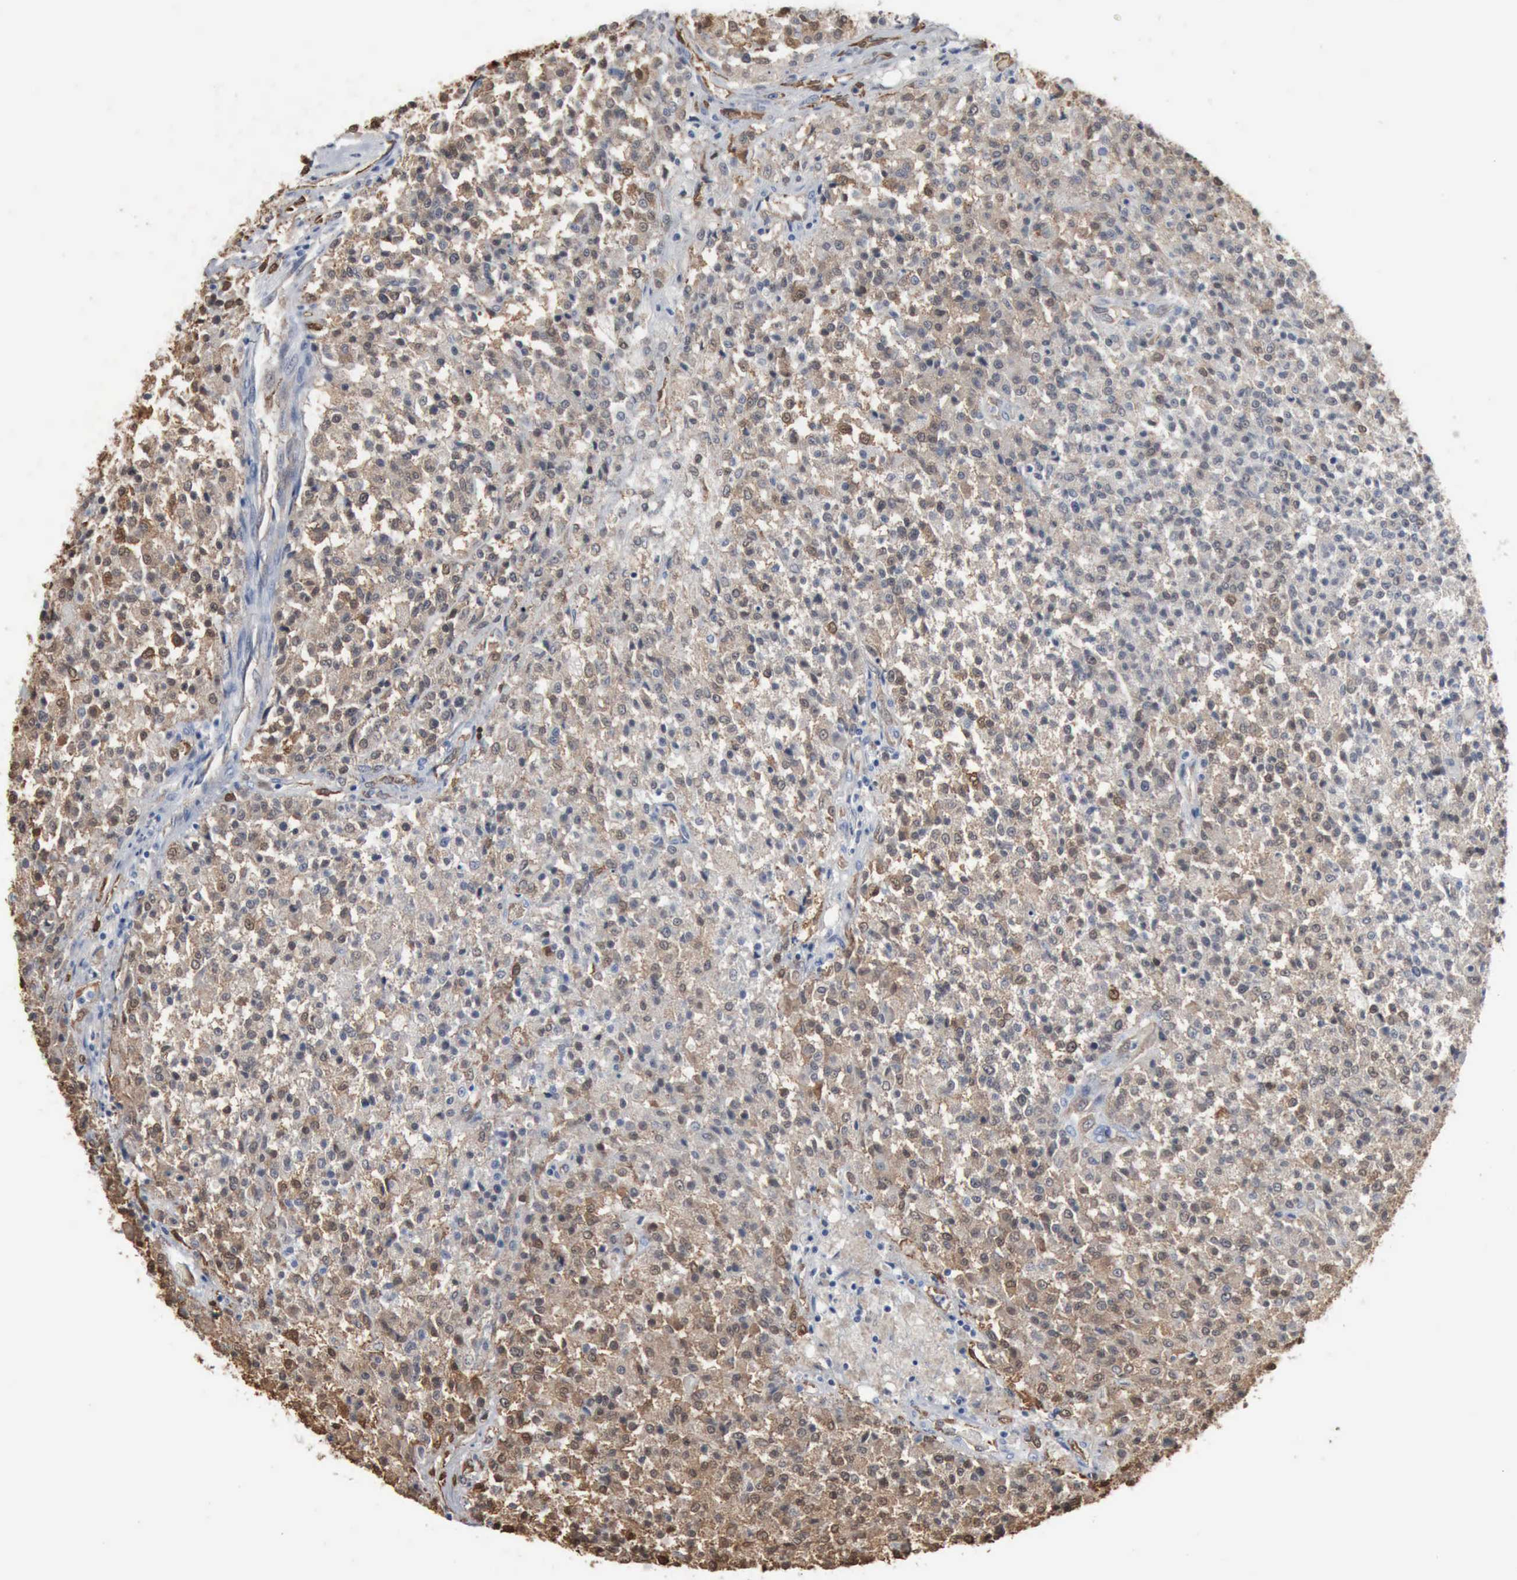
{"staining": {"intensity": "moderate", "quantity": ">75%", "location": "cytoplasmic/membranous"}, "tissue": "testis cancer", "cell_type": "Tumor cells", "image_type": "cancer", "snomed": [{"axis": "morphology", "description": "Seminoma, NOS"}, {"axis": "topography", "description": "Testis"}], "caption": "Immunohistochemistry (IHC) (DAB) staining of human testis seminoma exhibits moderate cytoplasmic/membranous protein positivity in about >75% of tumor cells. (DAB = brown stain, brightfield microscopy at high magnification).", "gene": "FSCN1", "patient": {"sex": "male", "age": 59}}